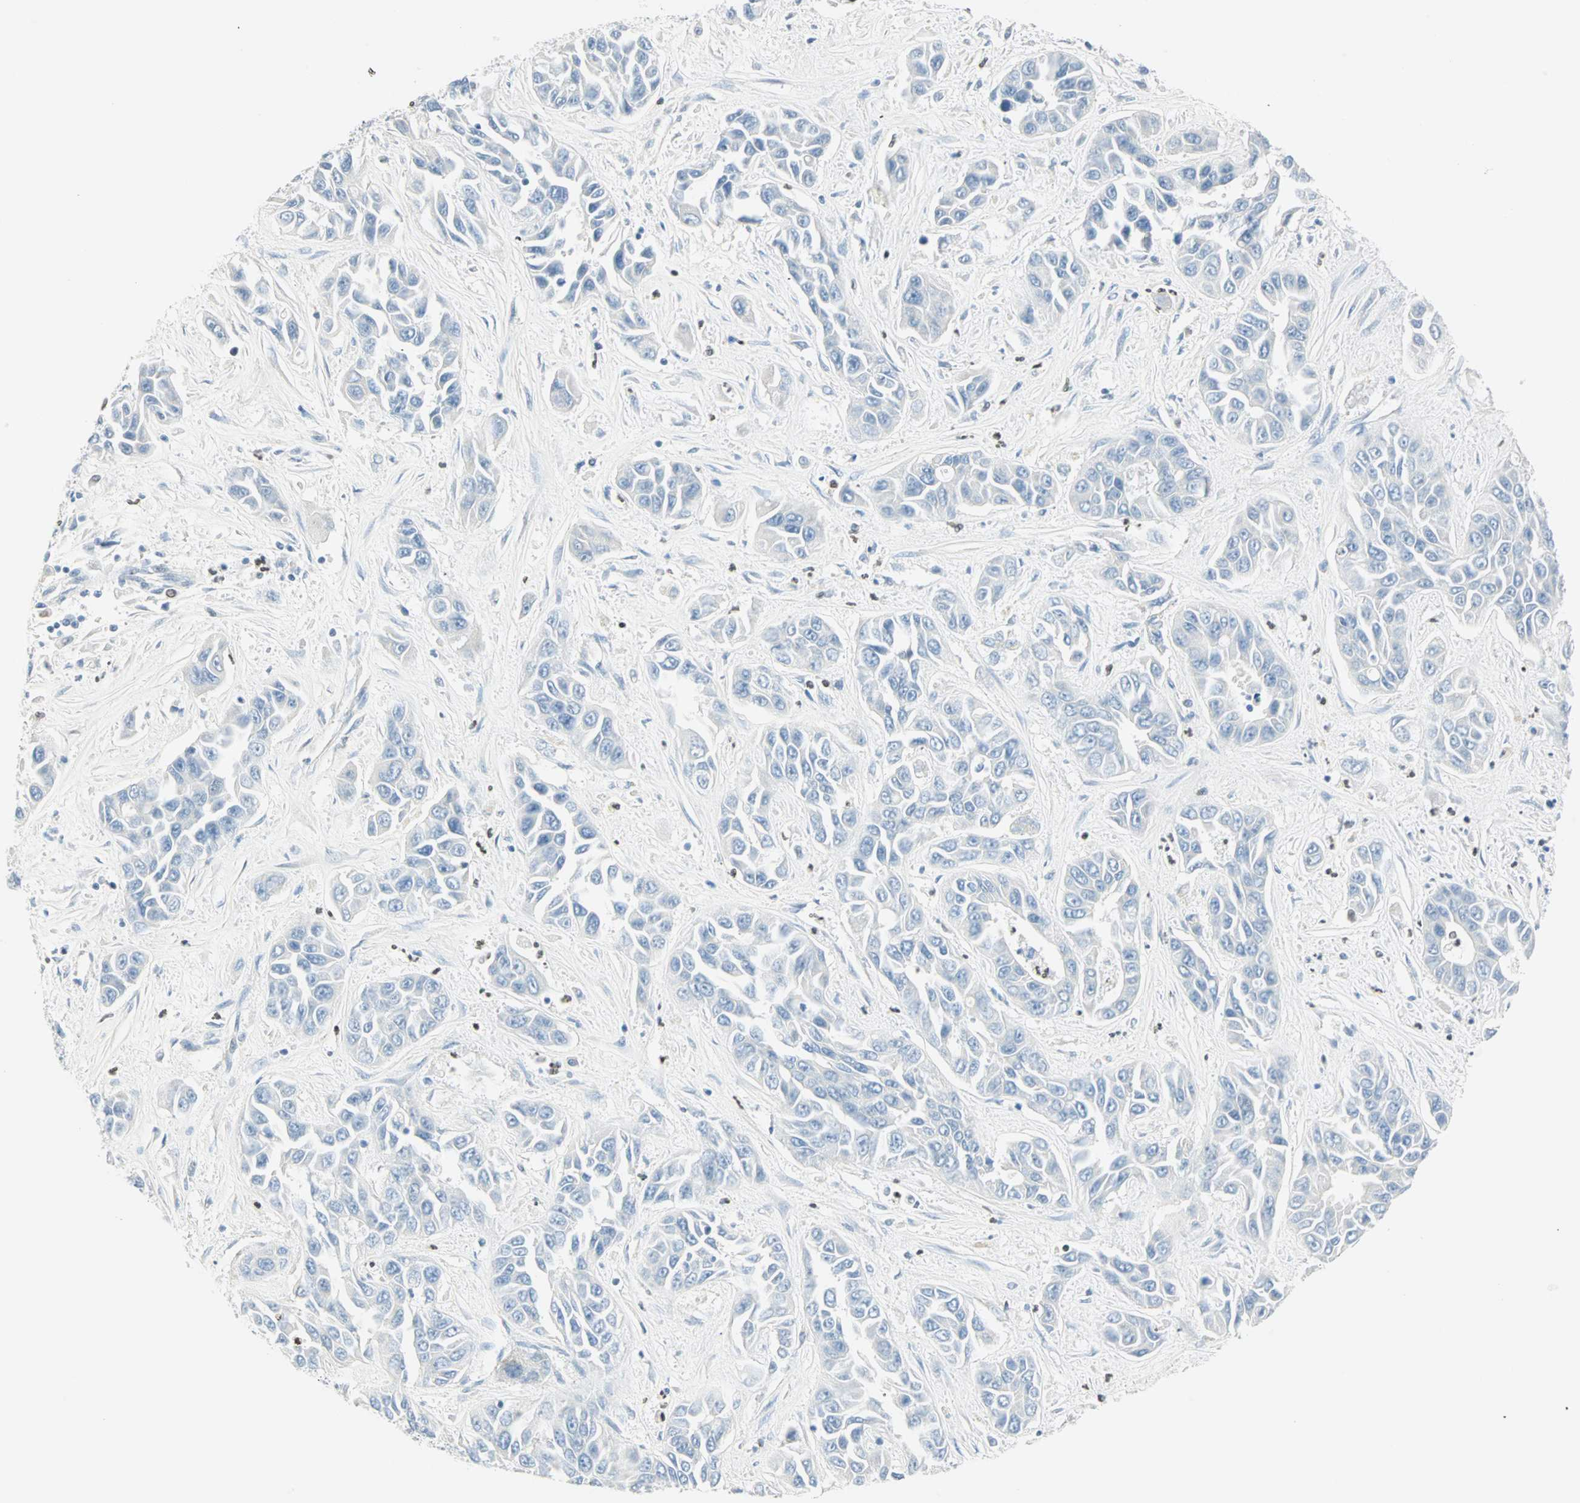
{"staining": {"intensity": "negative", "quantity": "none", "location": "none"}, "tissue": "liver cancer", "cell_type": "Tumor cells", "image_type": "cancer", "snomed": [{"axis": "morphology", "description": "Cholangiocarcinoma"}, {"axis": "topography", "description": "Liver"}], "caption": "This is an immunohistochemistry (IHC) photomicrograph of human liver cancer (cholangiocarcinoma). There is no staining in tumor cells.", "gene": "MLLT10", "patient": {"sex": "female", "age": 52}}